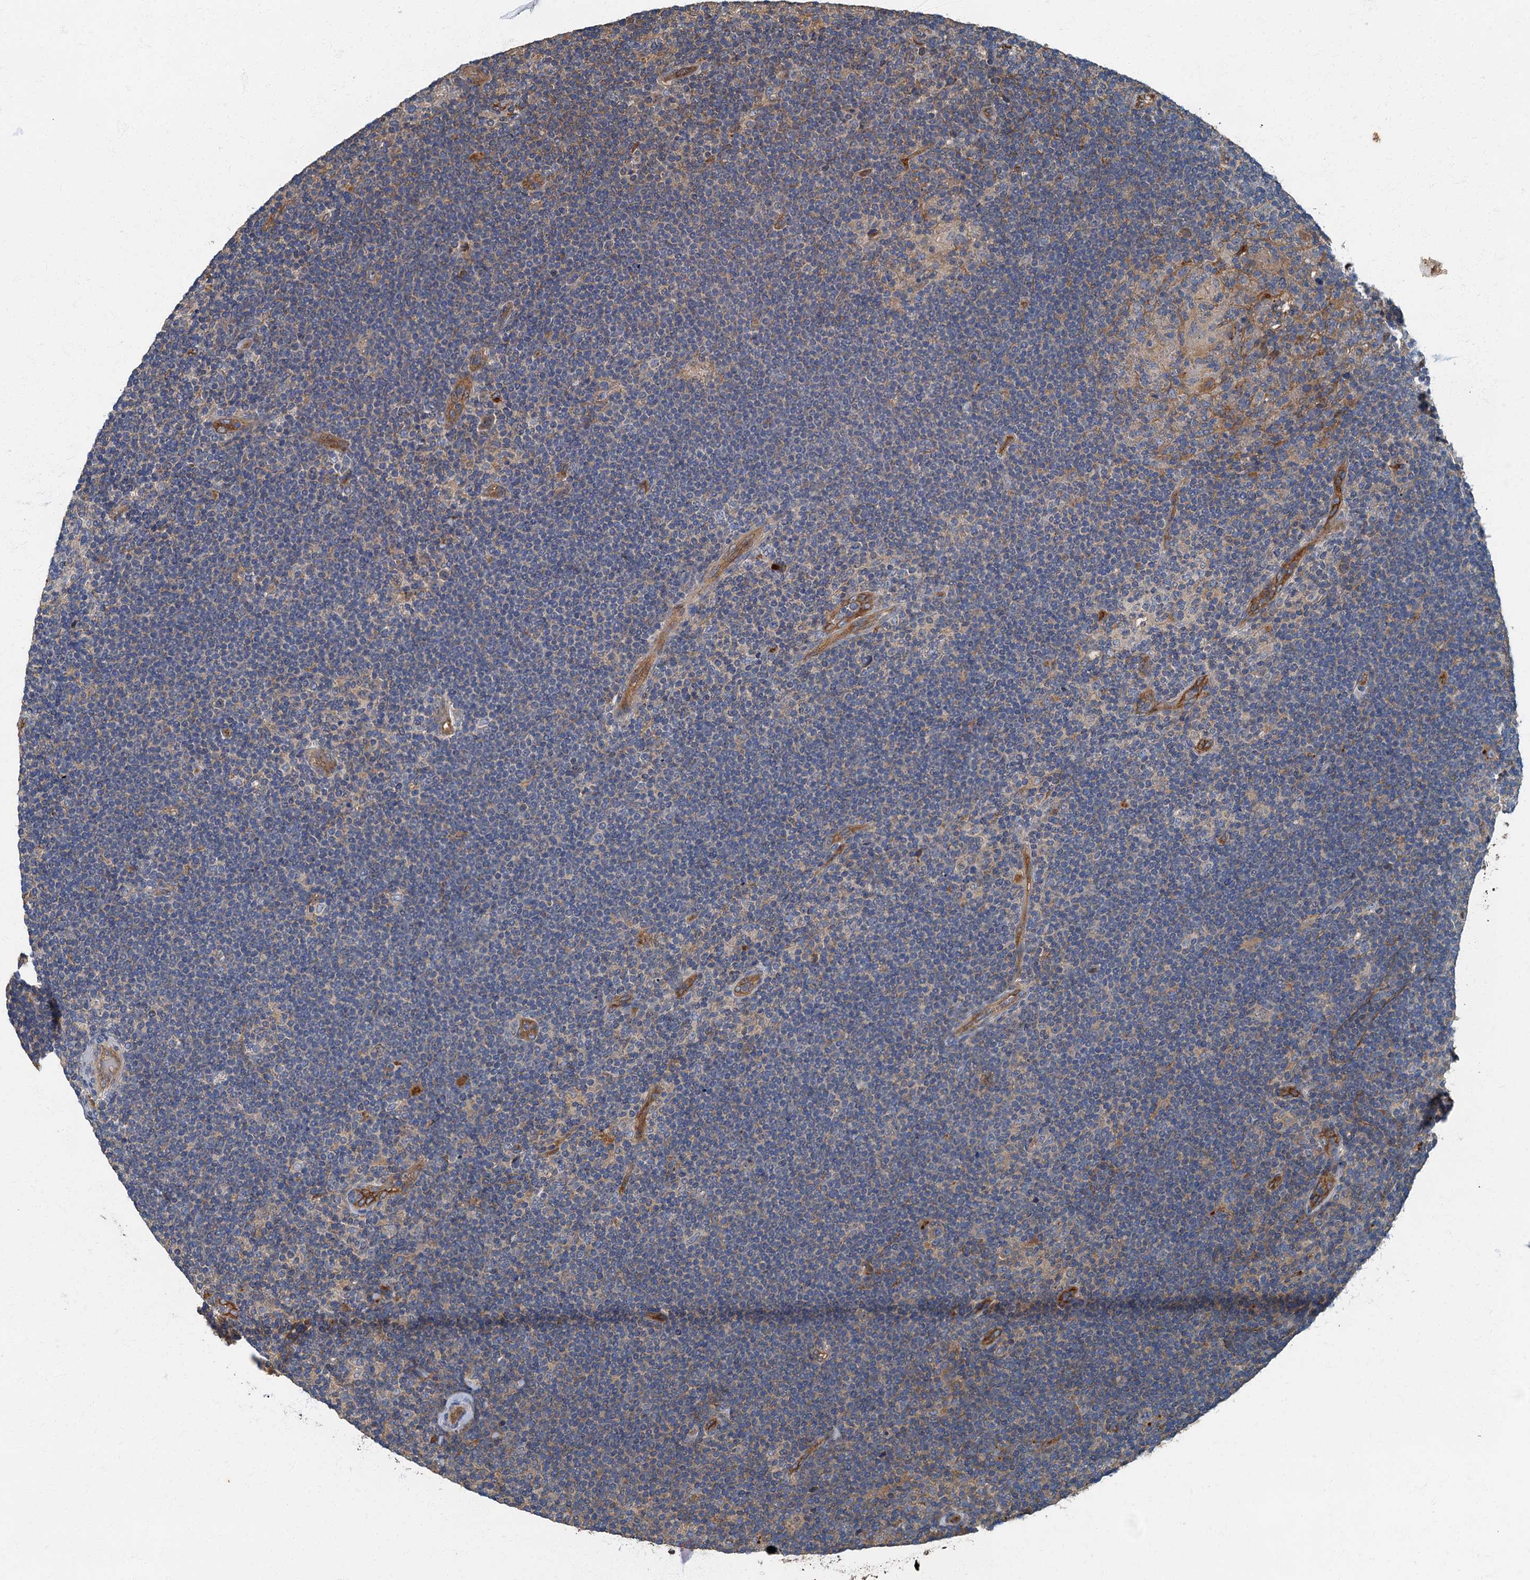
{"staining": {"intensity": "negative", "quantity": "none", "location": "none"}, "tissue": "lymphoma", "cell_type": "Tumor cells", "image_type": "cancer", "snomed": [{"axis": "morphology", "description": "Hodgkin's disease, NOS"}, {"axis": "topography", "description": "Lymph node"}], "caption": "Hodgkin's disease stained for a protein using IHC demonstrates no positivity tumor cells.", "gene": "ARL11", "patient": {"sex": "female", "age": 57}}